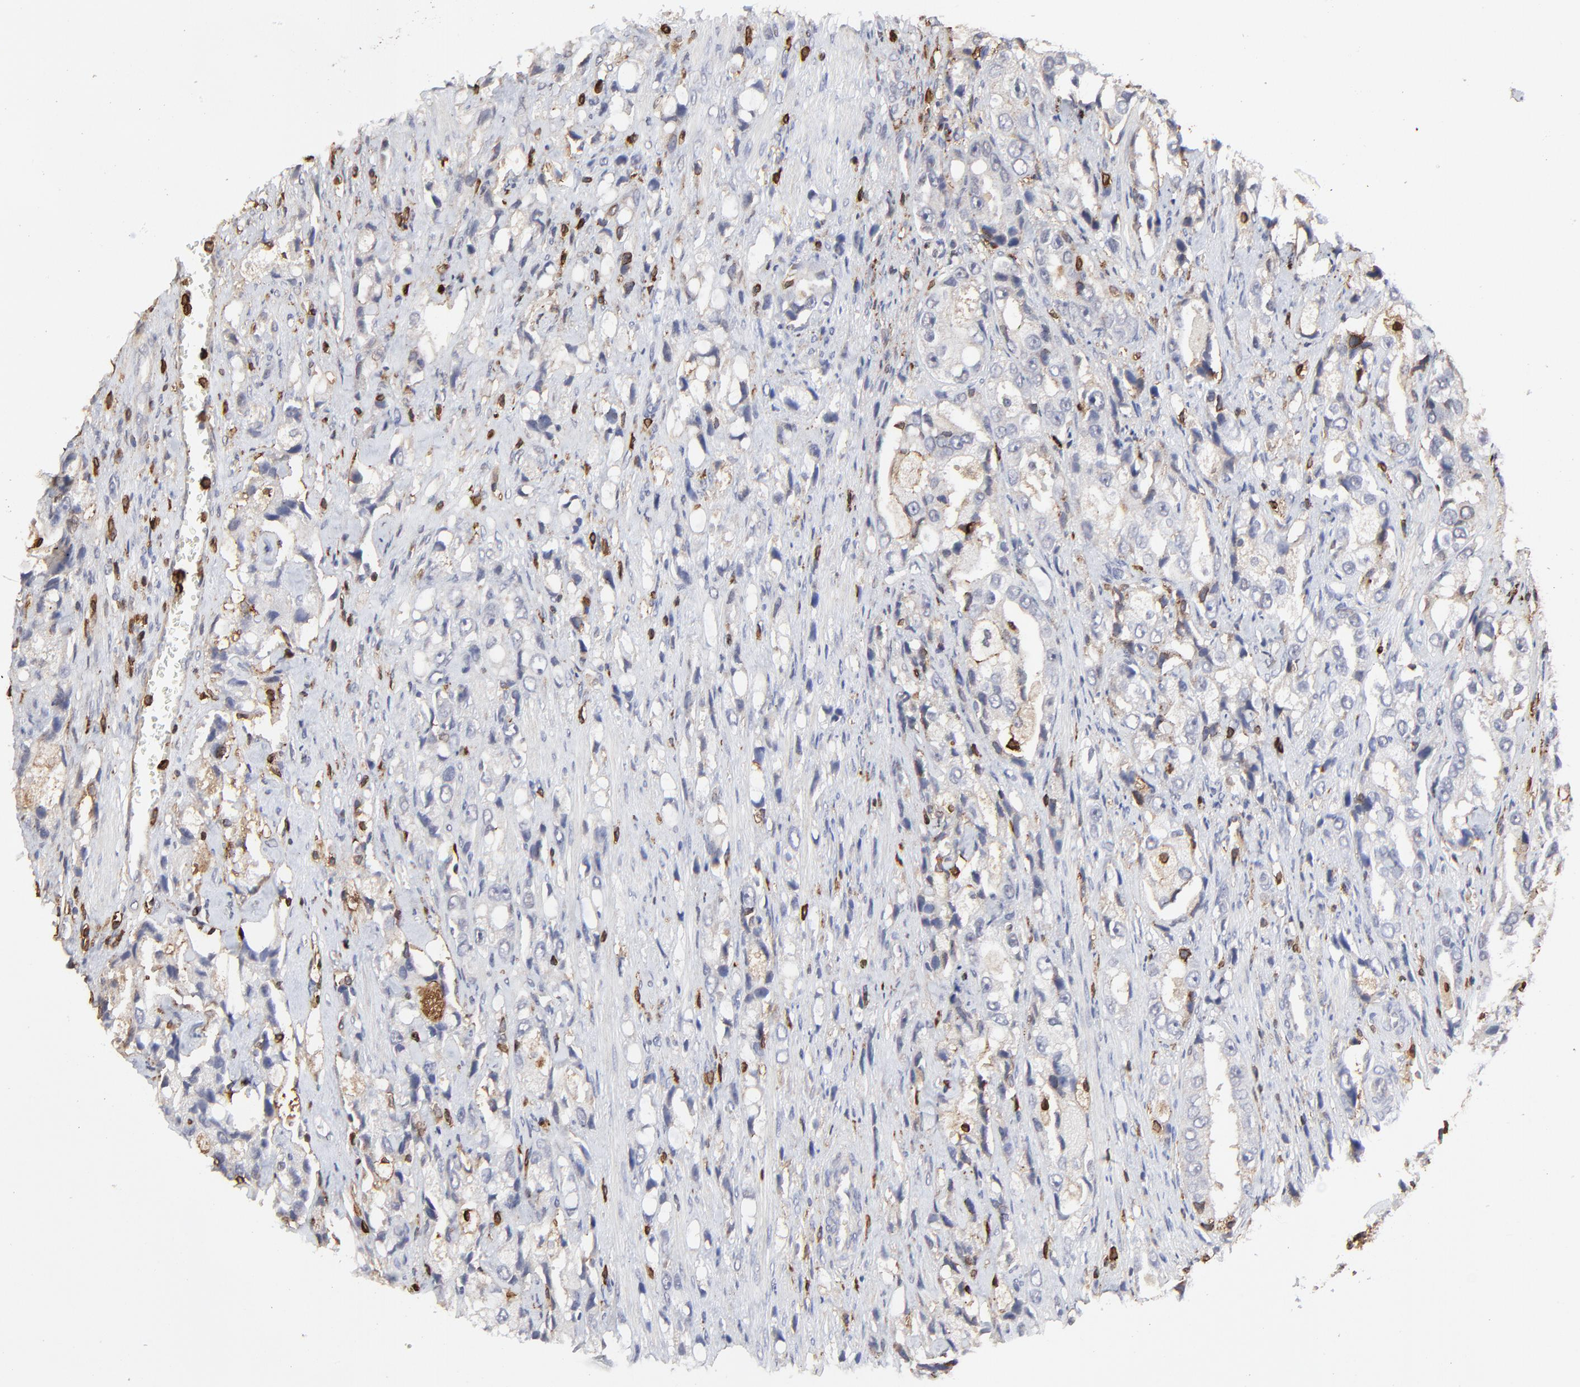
{"staining": {"intensity": "moderate", "quantity": "<25%", "location": "cytoplasmic/membranous"}, "tissue": "prostate cancer", "cell_type": "Tumor cells", "image_type": "cancer", "snomed": [{"axis": "morphology", "description": "Adenocarcinoma, High grade"}, {"axis": "topography", "description": "Prostate"}], "caption": "An image of prostate high-grade adenocarcinoma stained for a protein shows moderate cytoplasmic/membranous brown staining in tumor cells.", "gene": "SLC6A14", "patient": {"sex": "male", "age": 63}}